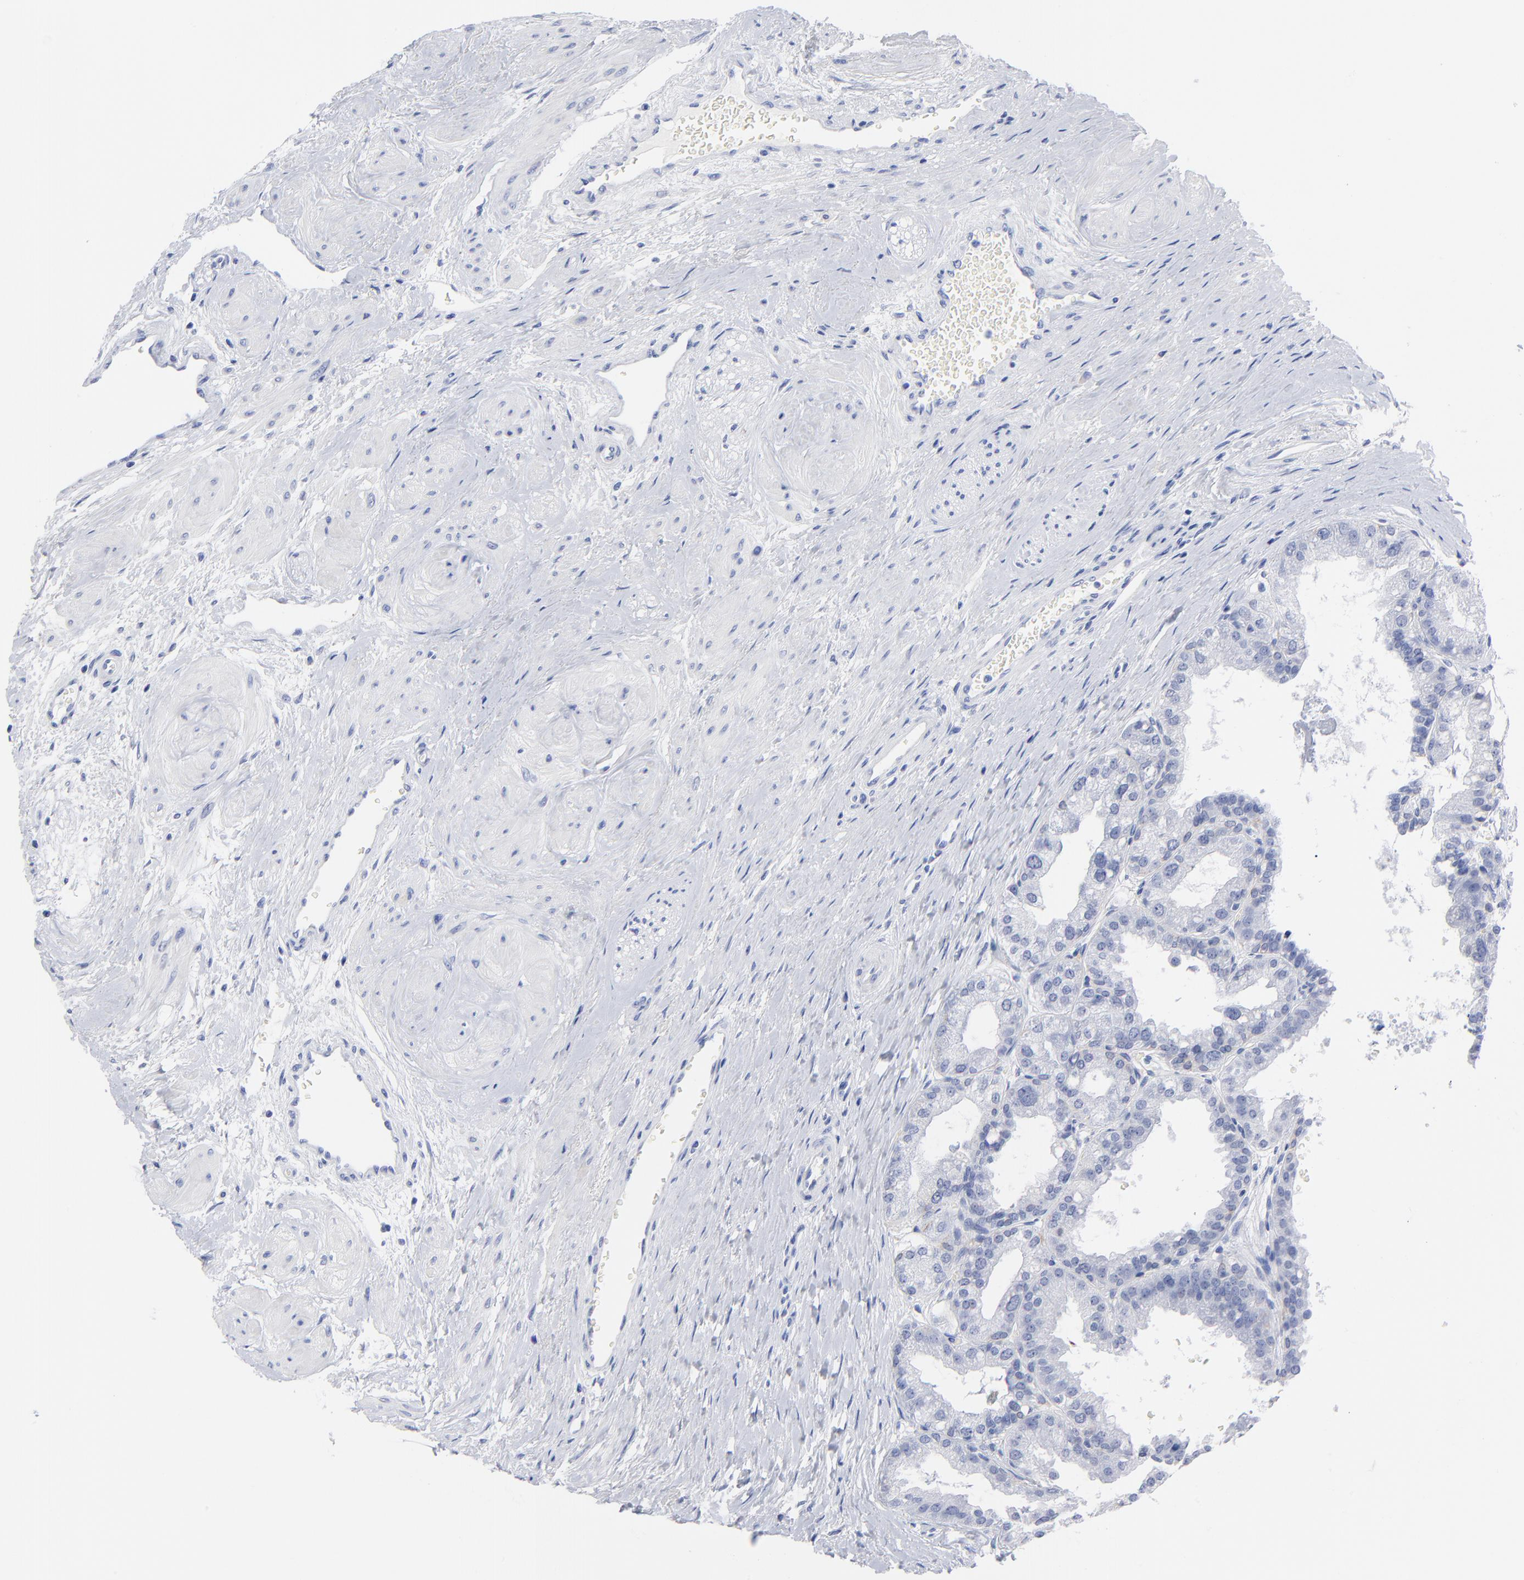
{"staining": {"intensity": "negative", "quantity": "none", "location": "none"}, "tissue": "prostate", "cell_type": "Glandular cells", "image_type": "normal", "snomed": [{"axis": "morphology", "description": "Normal tissue, NOS"}, {"axis": "topography", "description": "Prostate"}], "caption": "An immunohistochemistry (IHC) micrograph of normal prostate is shown. There is no staining in glandular cells of prostate. (DAB IHC with hematoxylin counter stain).", "gene": "ACY1", "patient": {"sex": "male", "age": 60}}